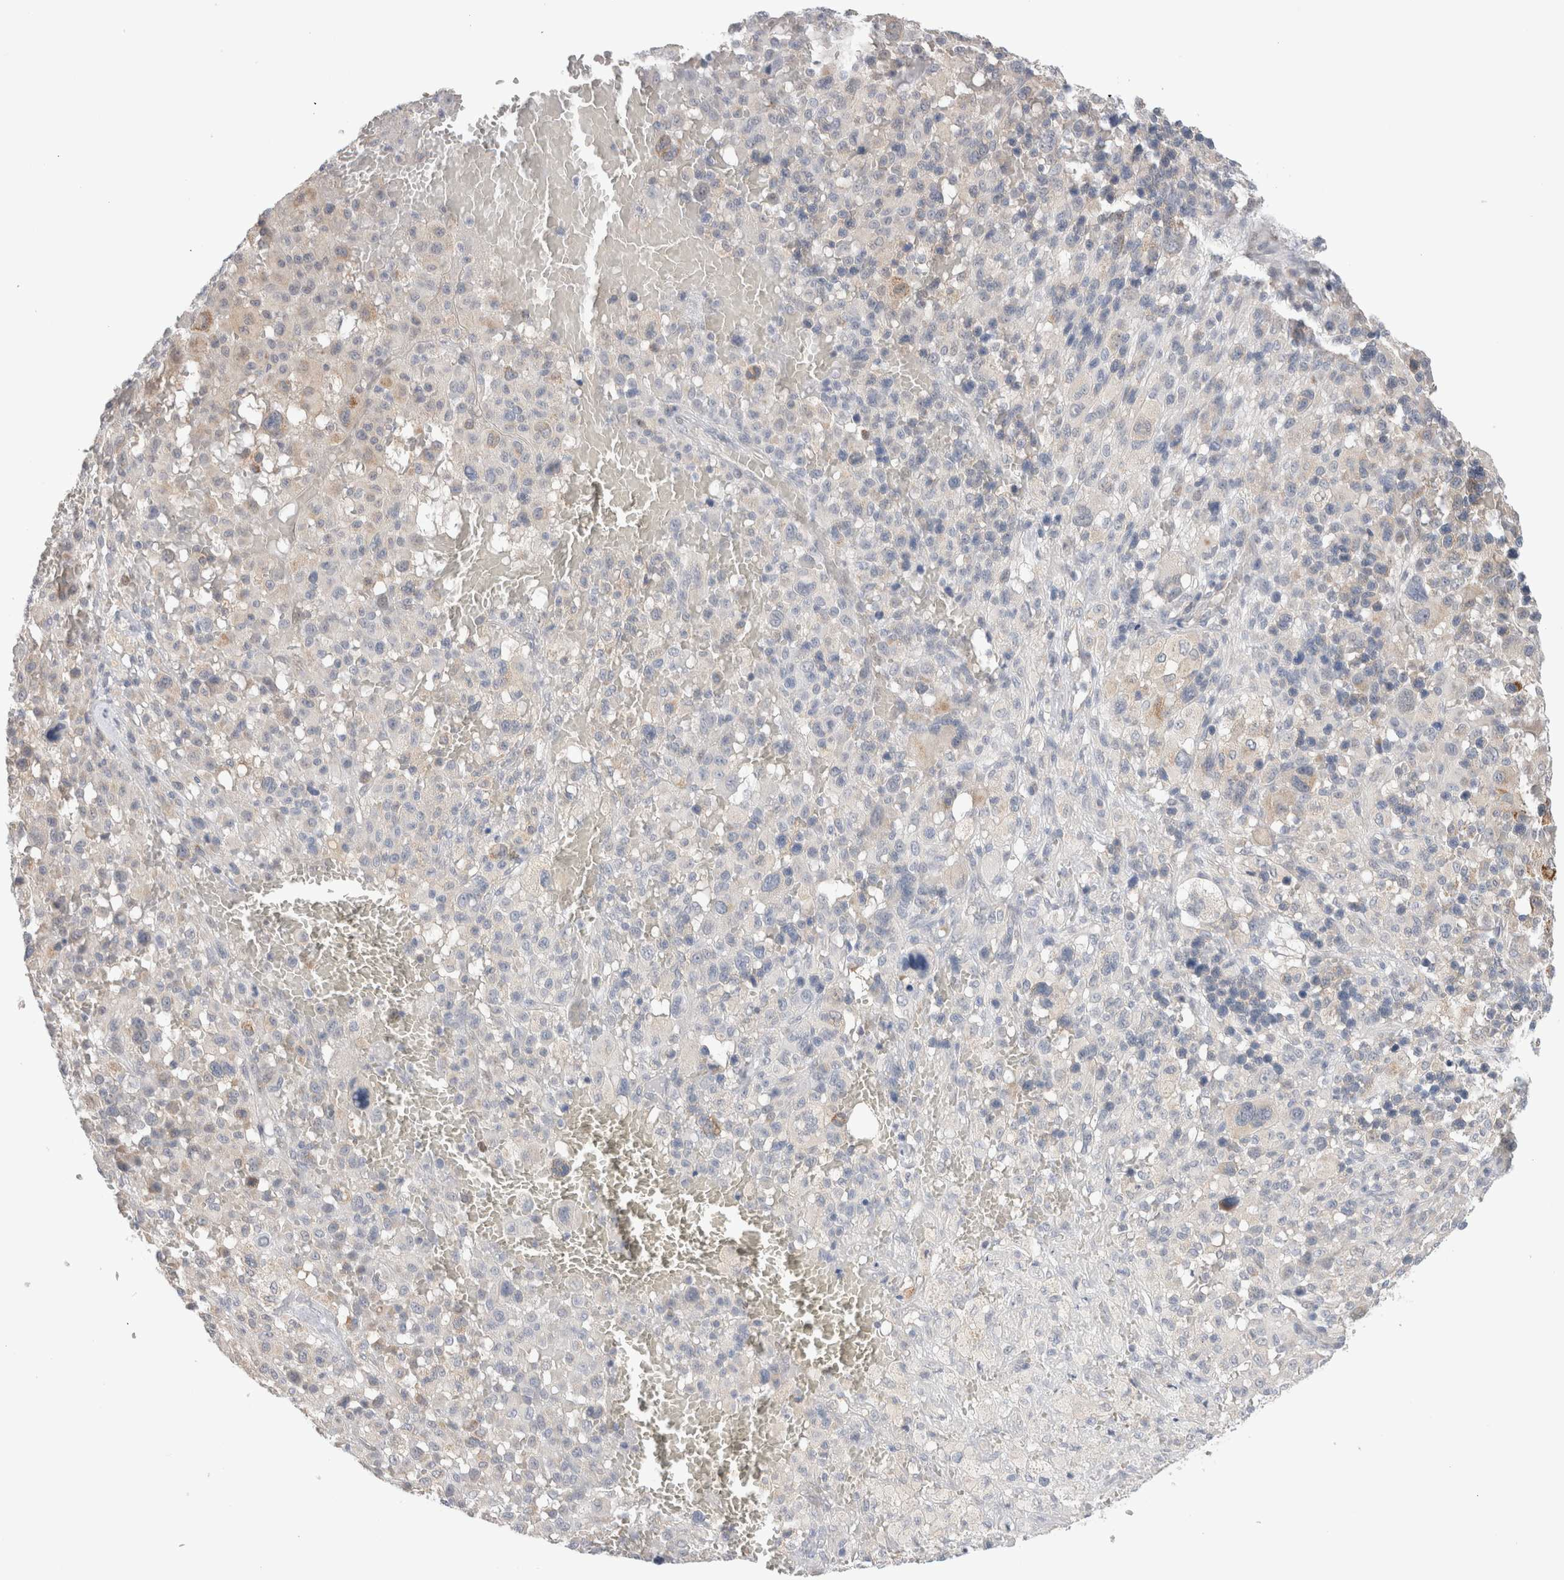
{"staining": {"intensity": "weak", "quantity": "<25%", "location": "cytoplasmic/membranous"}, "tissue": "melanoma", "cell_type": "Tumor cells", "image_type": "cancer", "snomed": [{"axis": "morphology", "description": "Malignant melanoma, Metastatic site"}, {"axis": "topography", "description": "Skin"}], "caption": "IHC of human melanoma exhibits no staining in tumor cells.", "gene": "NDOR1", "patient": {"sex": "female", "age": 74}}